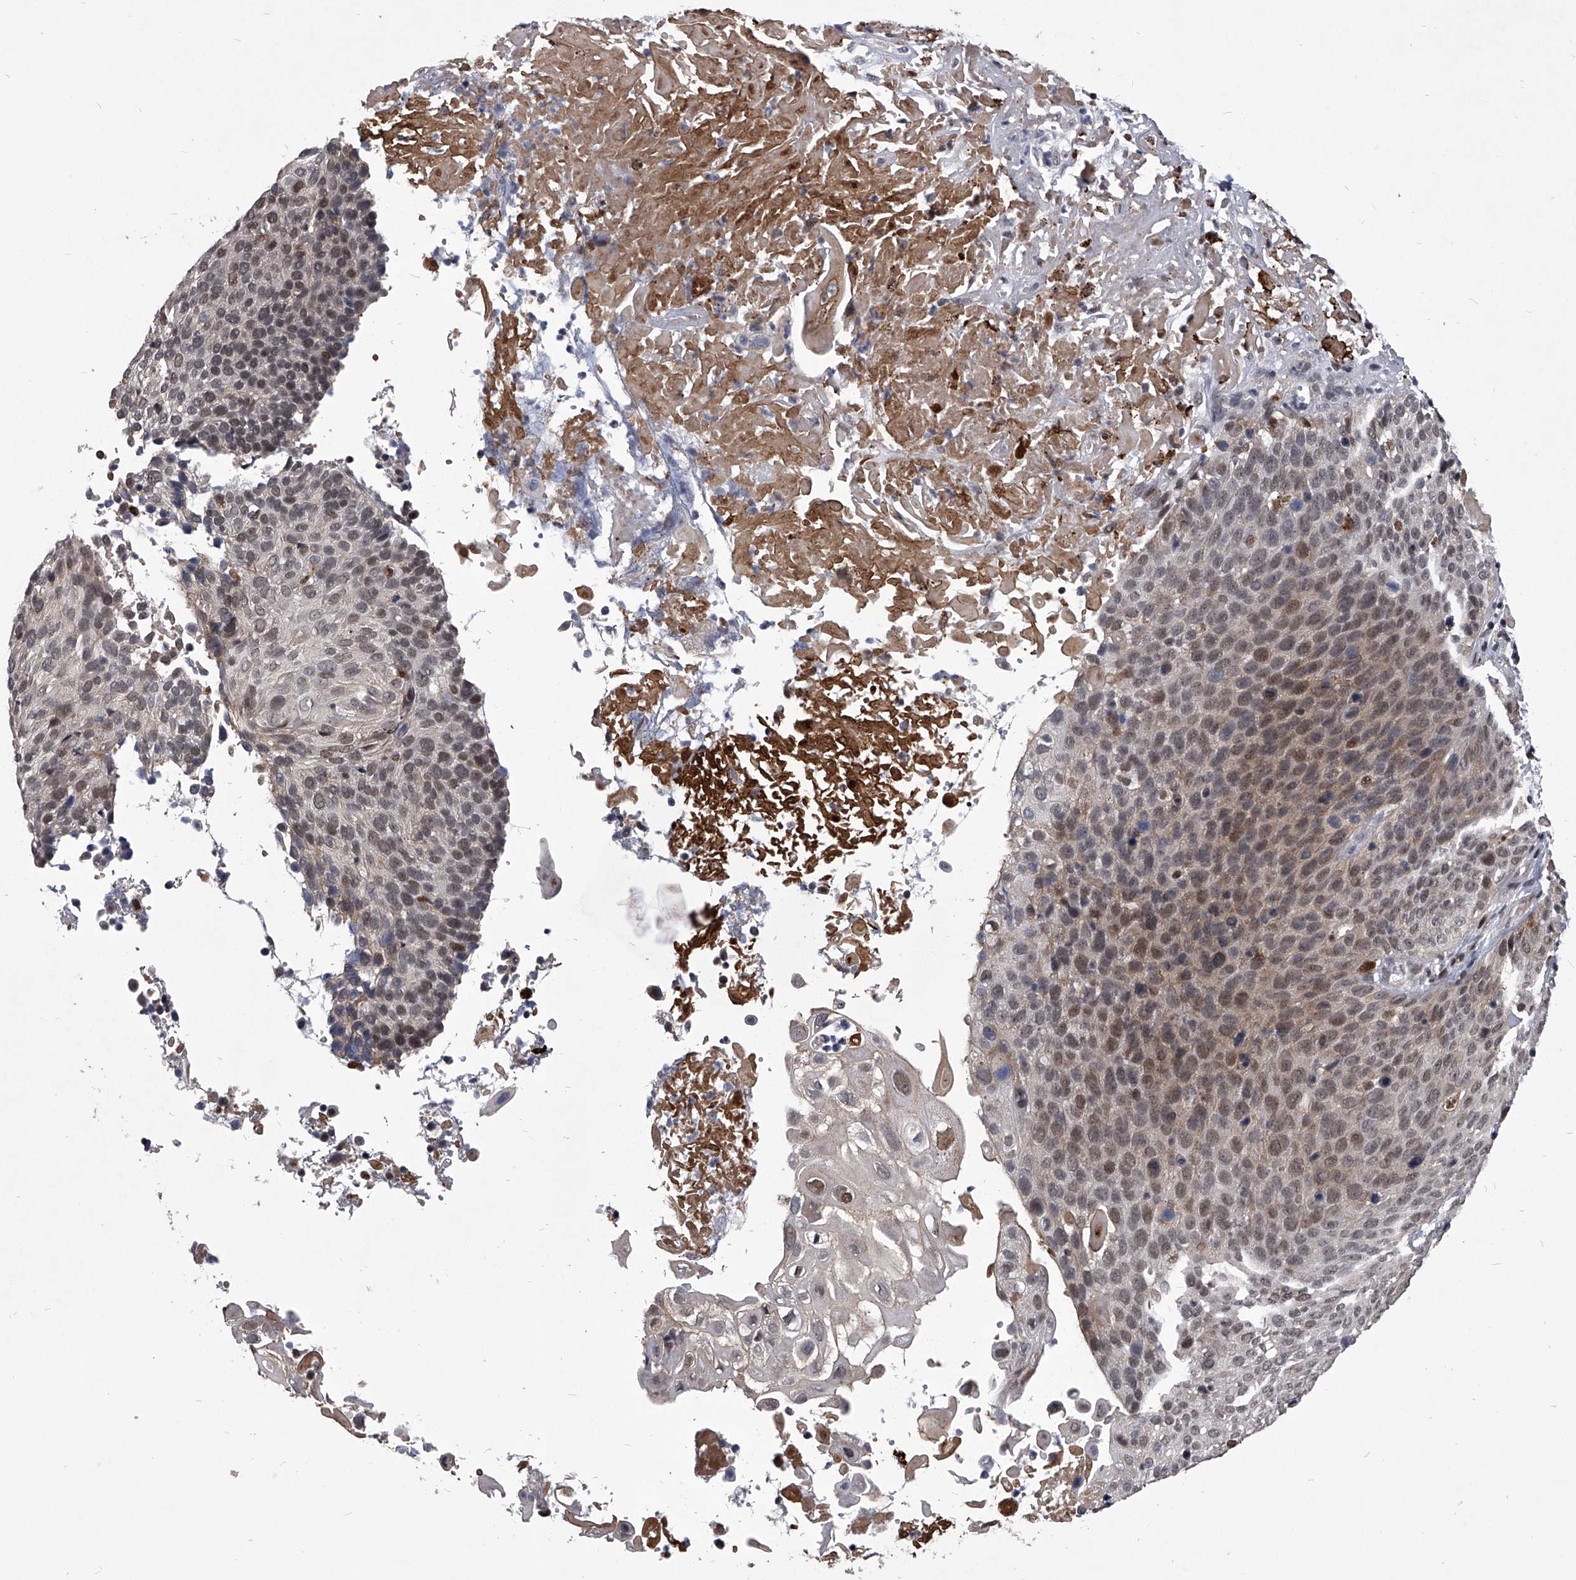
{"staining": {"intensity": "weak", "quantity": ">75%", "location": "nuclear"}, "tissue": "cervical cancer", "cell_type": "Tumor cells", "image_type": "cancer", "snomed": [{"axis": "morphology", "description": "Squamous cell carcinoma, NOS"}, {"axis": "topography", "description": "Cervix"}], "caption": "A brown stain shows weak nuclear expression of a protein in cervical cancer (squamous cell carcinoma) tumor cells. The protein of interest is shown in brown color, while the nuclei are stained blue.", "gene": "CMTR1", "patient": {"sex": "female", "age": 74}}